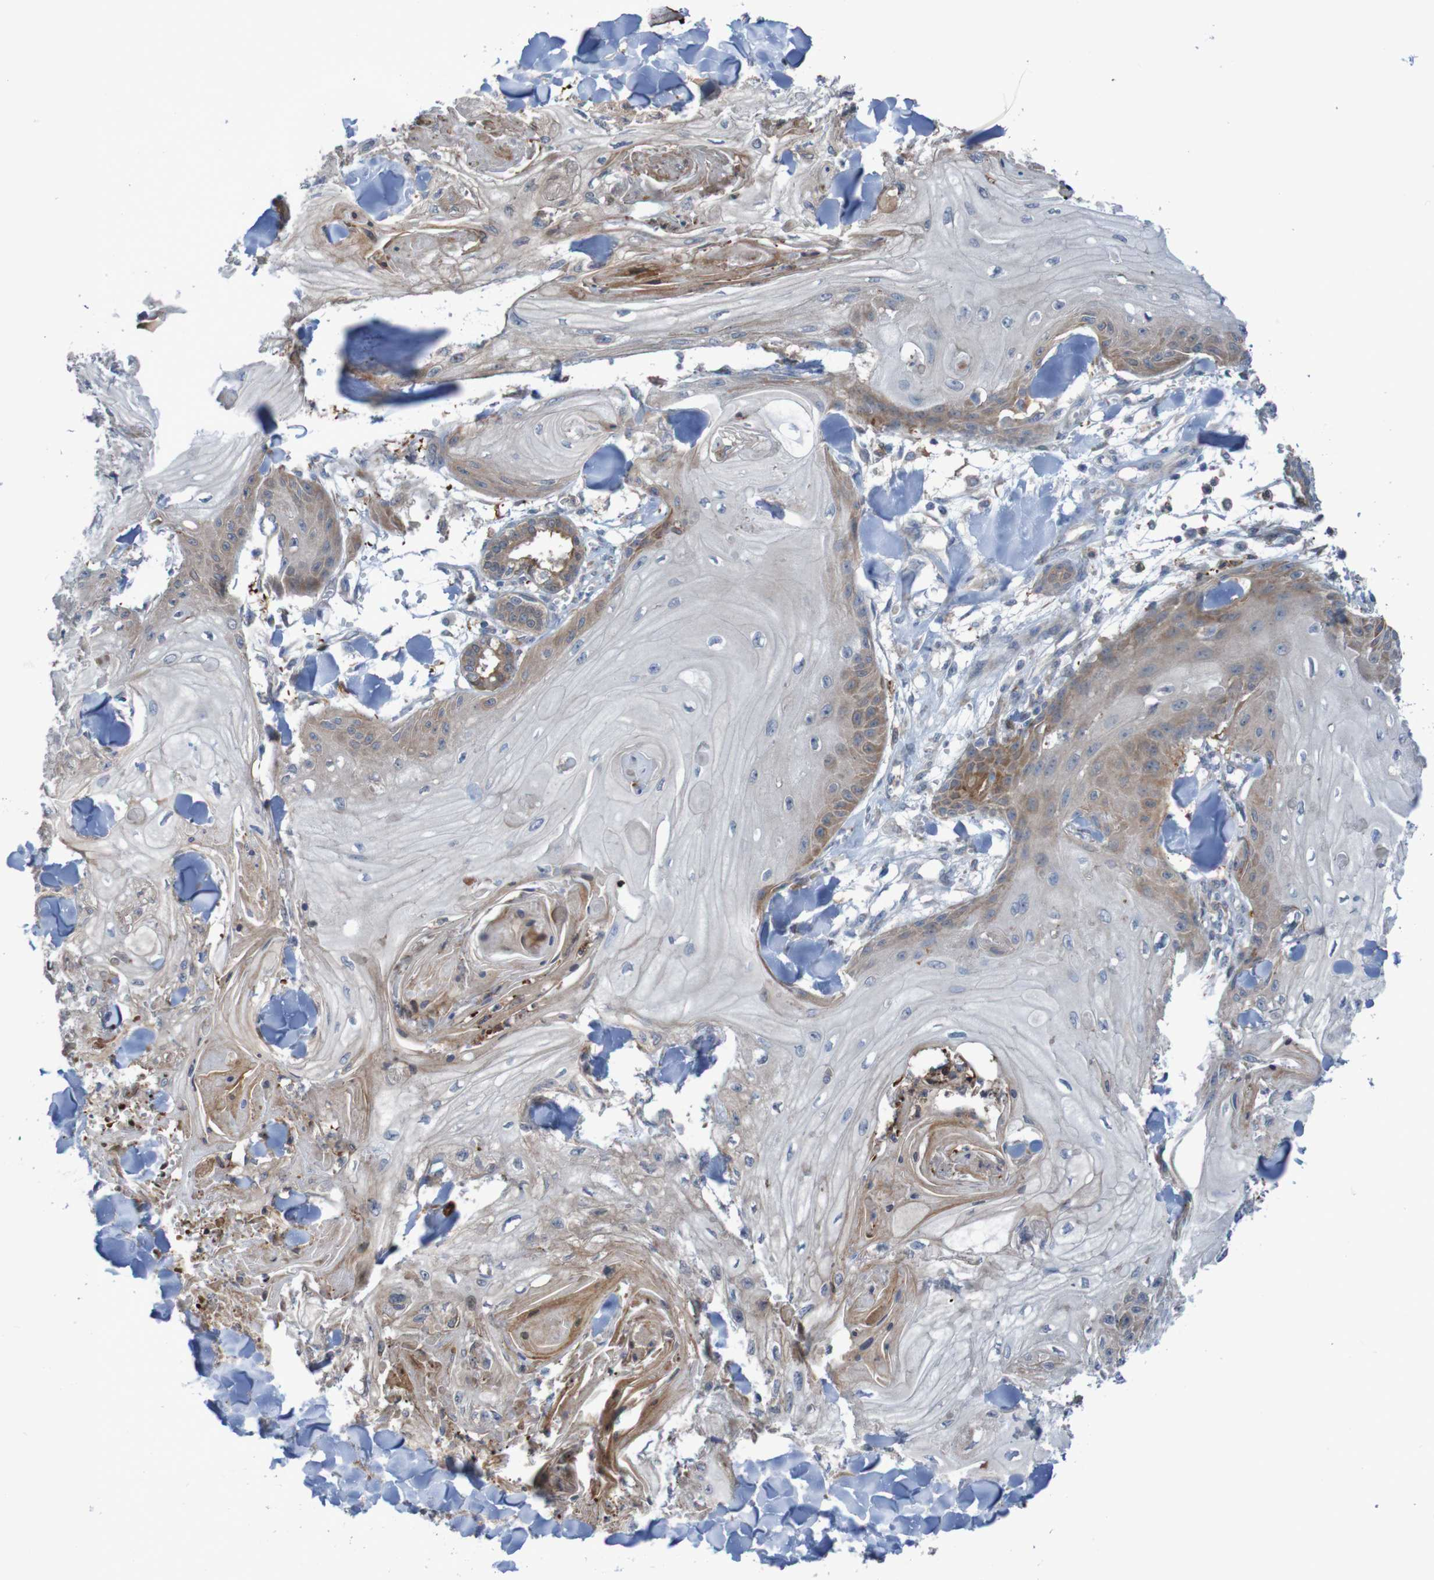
{"staining": {"intensity": "moderate", "quantity": "25%-75%", "location": "cytoplasmic/membranous"}, "tissue": "skin cancer", "cell_type": "Tumor cells", "image_type": "cancer", "snomed": [{"axis": "morphology", "description": "Squamous cell carcinoma, NOS"}, {"axis": "topography", "description": "Skin"}], "caption": "Immunohistochemistry image of neoplastic tissue: skin cancer stained using immunohistochemistry (IHC) displays medium levels of moderate protein expression localized specifically in the cytoplasmic/membranous of tumor cells, appearing as a cytoplasmic/membranous brown color.", "gene": "ANGPT4", "patient": {"sex": "male", "age": 74}}